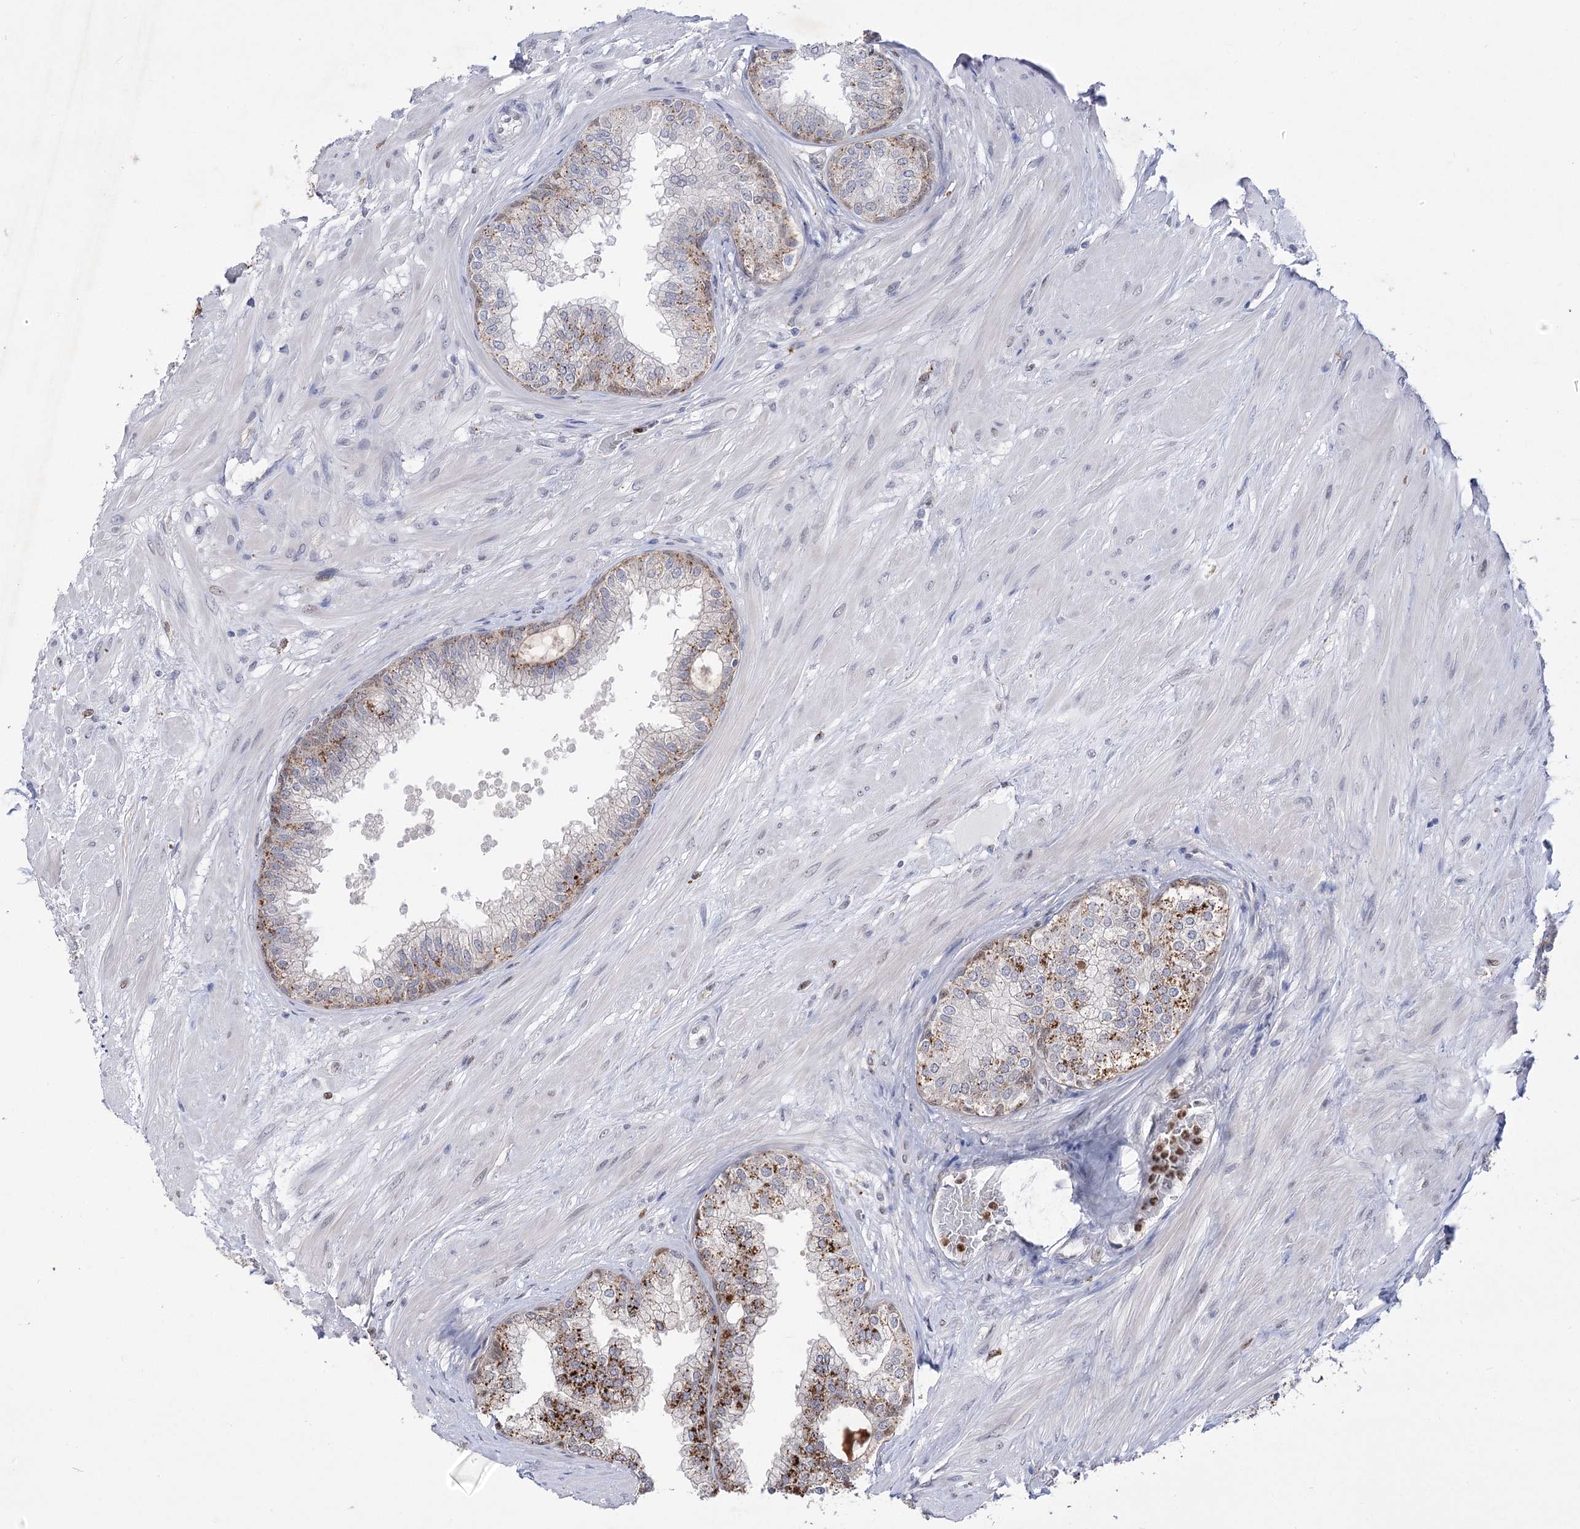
{"staining": {"intensity": "moderate", "quantity": "25%-75%", "location": "cytoplasmic/membranous"}, "tissue": "prostate", "cell_type": "Glandular cells", "image_type": "normal", "snomed": [{"axis": "morphology", "description": "Normal tissue, NOS"}, {"axis": "topography", "description": "Prostate"}], "caption": "Moderate cytoplasmic/membranous expression for a protein is identified in about 25%-75% of glandular cells of benign prostate using IHC.", "gene": "SIAE", "patient": {"sex": "male", "age": 60}}